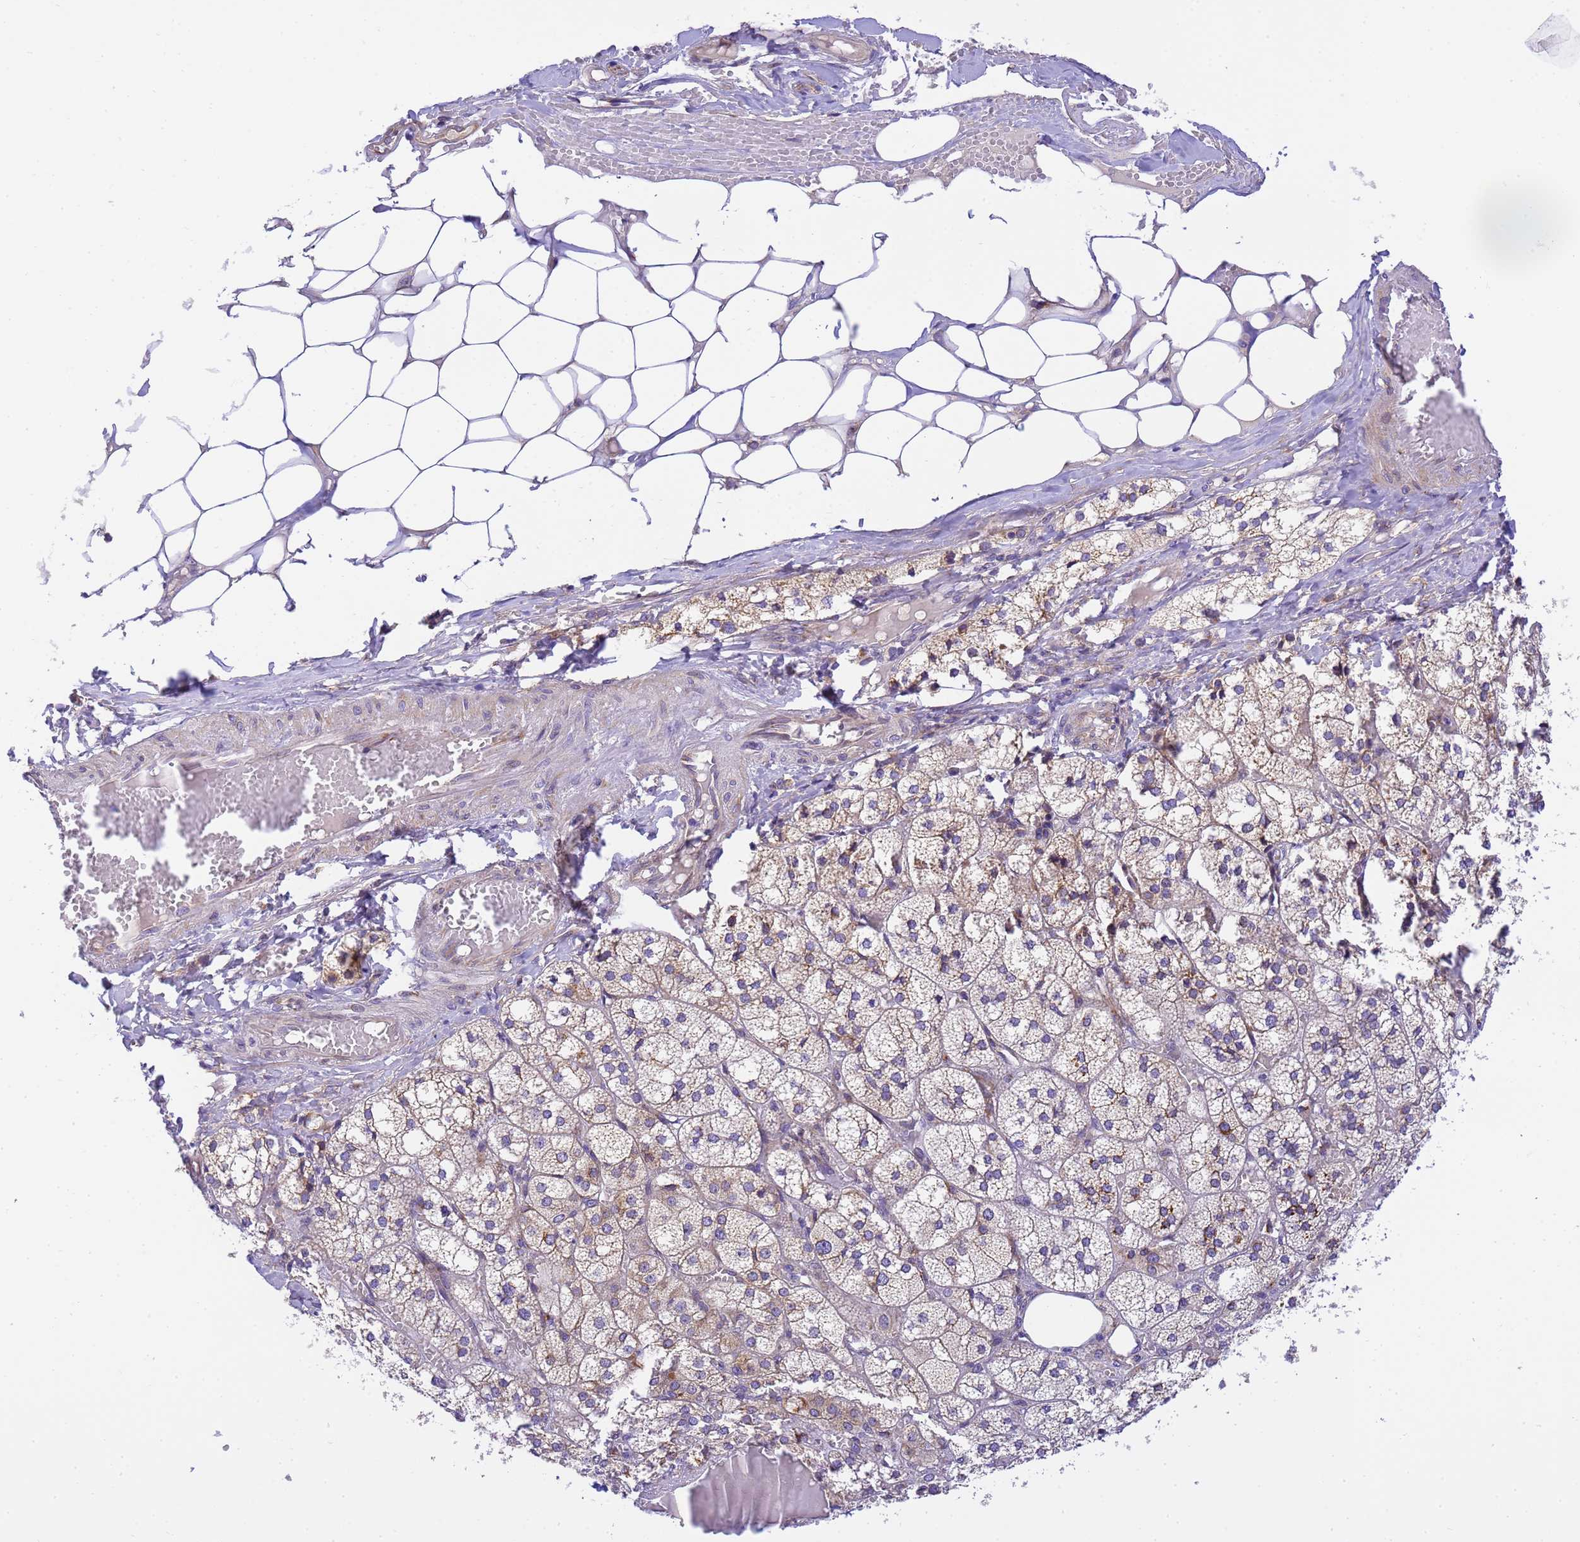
{"staining": {"intensity": "strong", "quantity": "25%-75%", "location": "cytoplasmic/membranous"}, "tissue": "adrenal gland", "cell_type": "Glandular cells", "image_type": "normal", "snomed": [{"axis": "morphology", "description": "Normal tissue, NOS"}, {"axis": "topography", "description": "Adrenal gland"}], "caption": "DAB (3,3'-diaminobenzidine) immunohistochemical staining of benign adrenal gland reveals strong cytoplasmic/membranous protein staining in about 25%-75% of glandular cells. Immunohistochemistry (ihc) stains the protein in brown and the nuclei are stained blue.", "gene": "RHBDD3", "patient": {"sex": "female", "age": 61}}